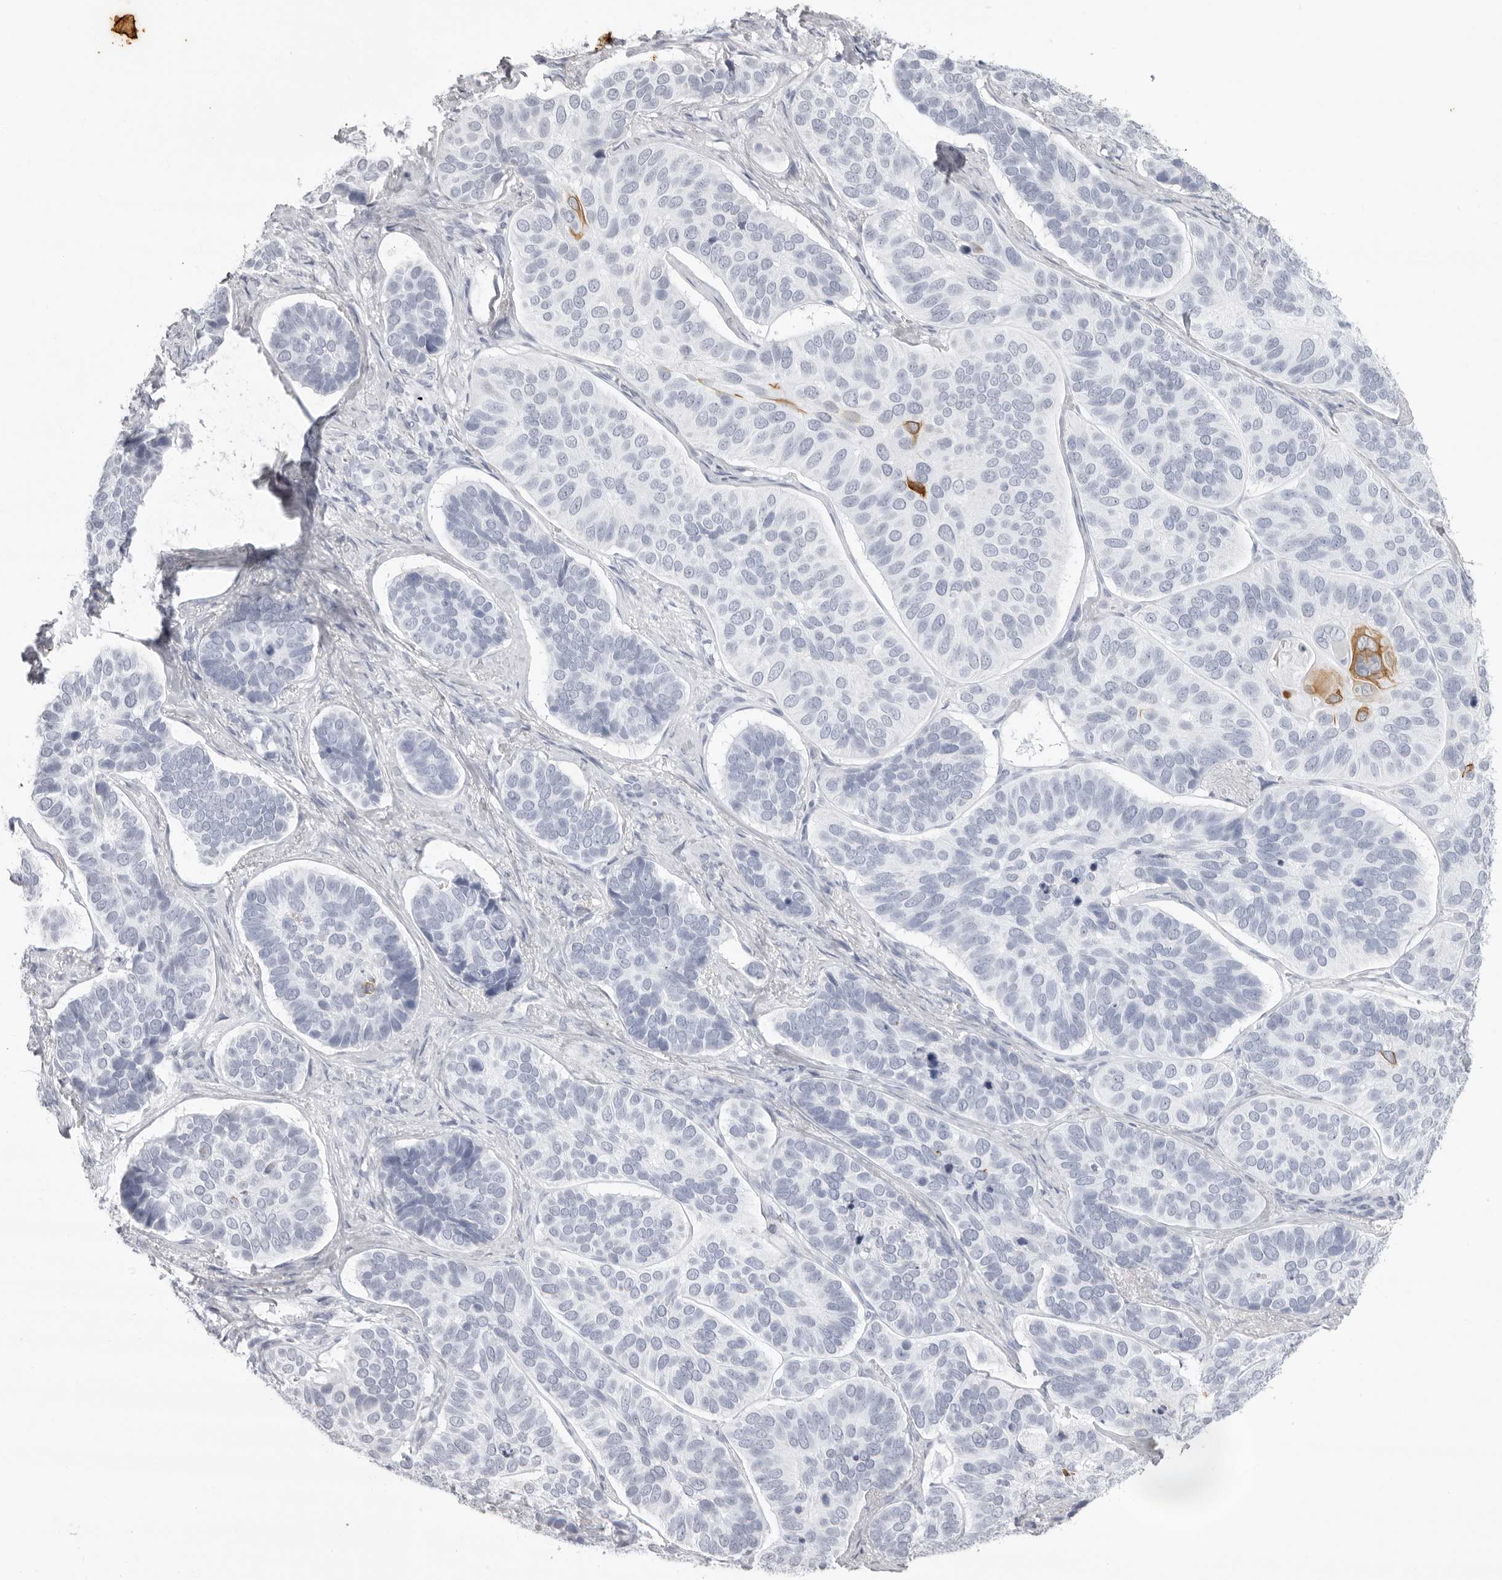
{"staining": {"intensity": "negative", "quantity": "none", "location": "none"}, "tissue": "skin cancer", "cell_type": "Tumor cells", "image_type": "cancer", "snomed": [{"axis": "morphology", "description": "Basal cell carcinoma"}, {"axis": "topography", "description": "Skin"}], "caption": "Immunohistochemistry (IHC) of basal cell carcinoma (skin) exhibits no positivity in tumor cells.", "gene": "KLK9", "patient": {"sex": "male", "age": 62}}